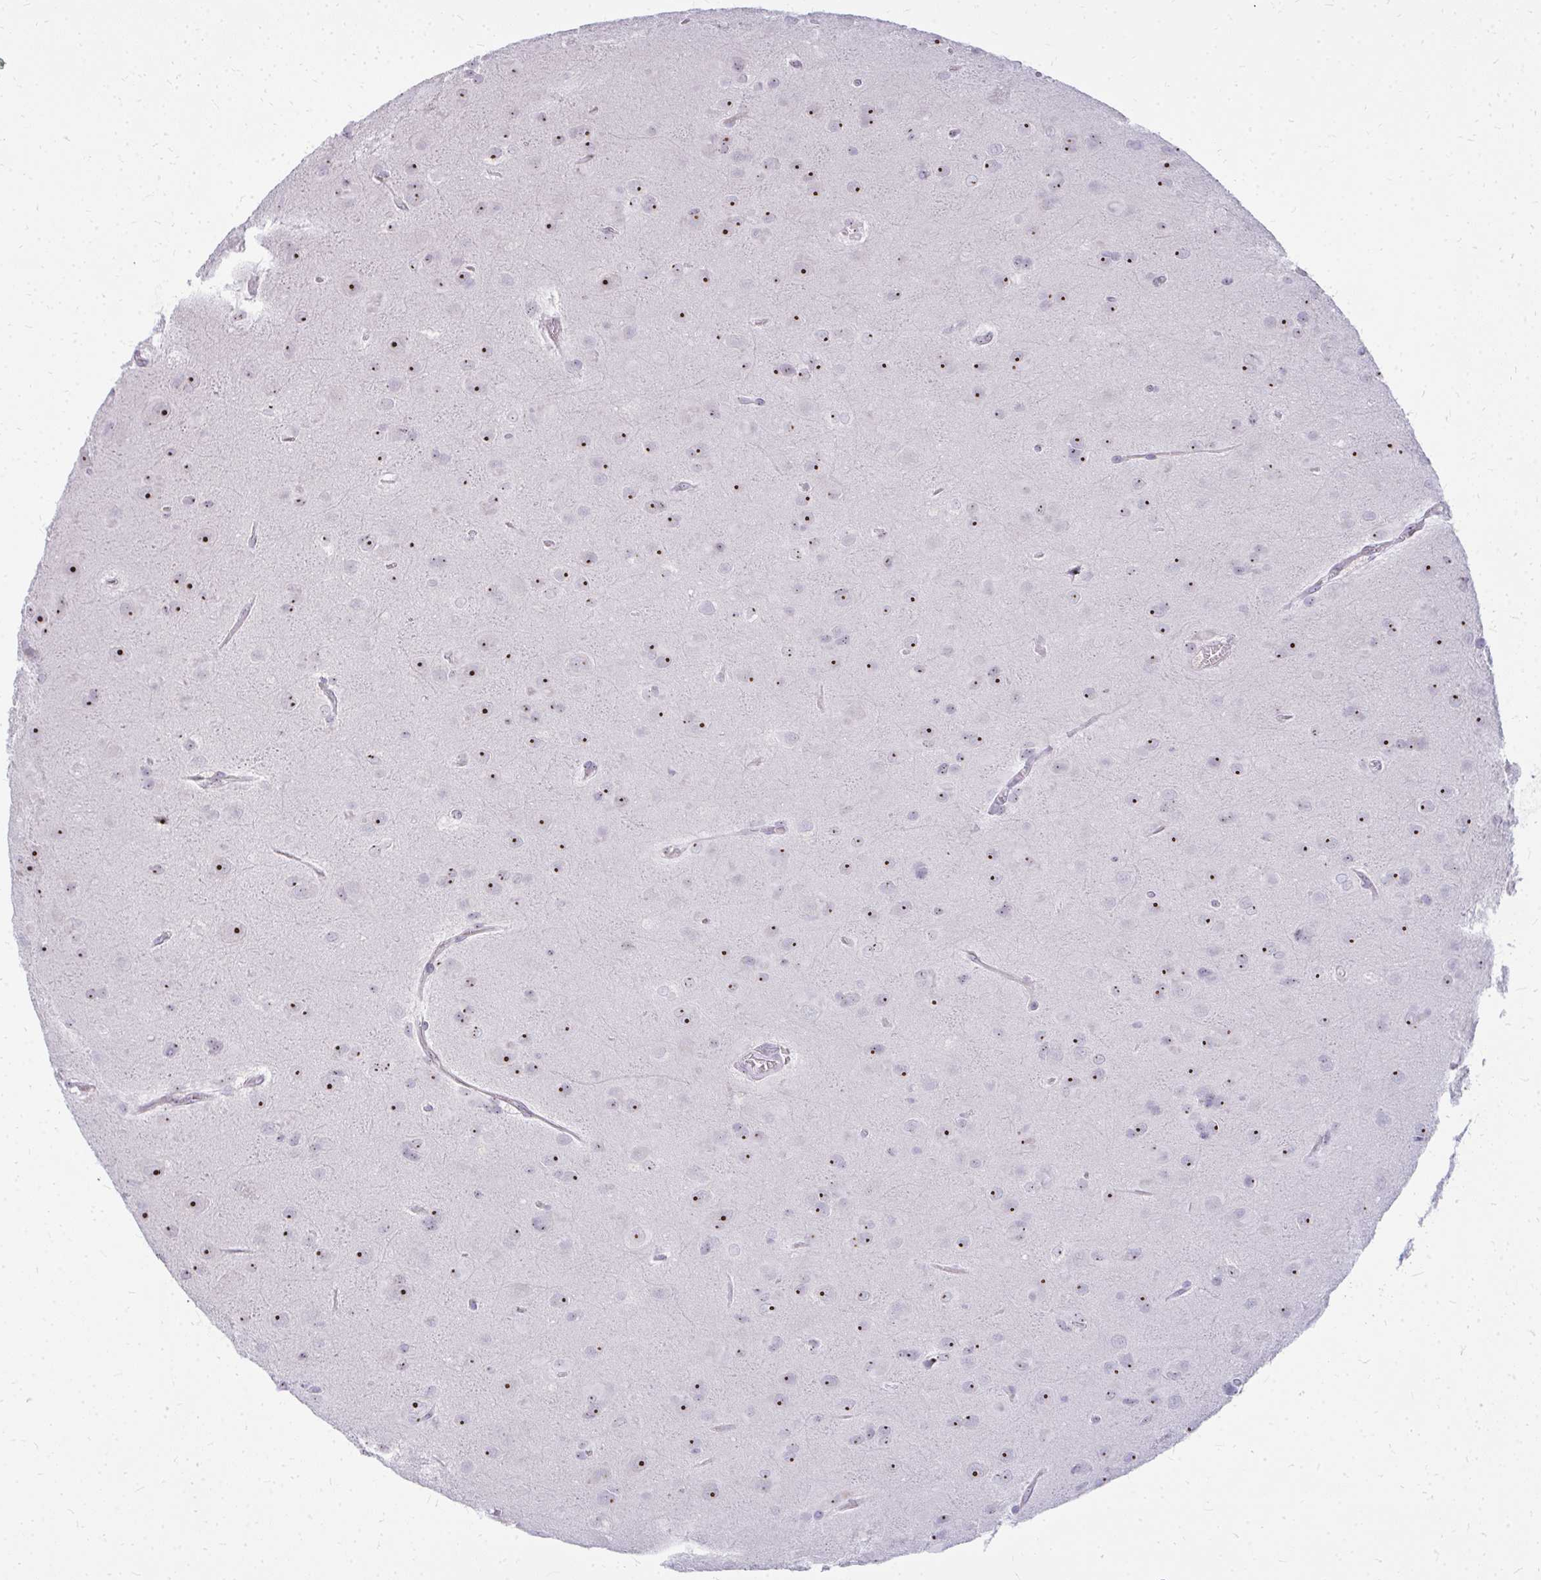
{"staining": {"intensity": "strong", "quantity": ">75%", "location": "nuclear"}, "tissue": "glioma", "cell_type": "Tumor cells", "image_type": "cancer", "snomed": [{"axis": "morphology", "description": "Glioma, malignant, Low grade"}, {"axis": "topography", "description": "Brain"}], "caption": "Strong nuclear protein positivity is present in about >75% of tumor cells in low-grade glioma (malignant). The protein is shown in brown color, while the nuclei are stained blue.", "gene": "FAM9A", "patient": {"sex": "male", "age": 58}}